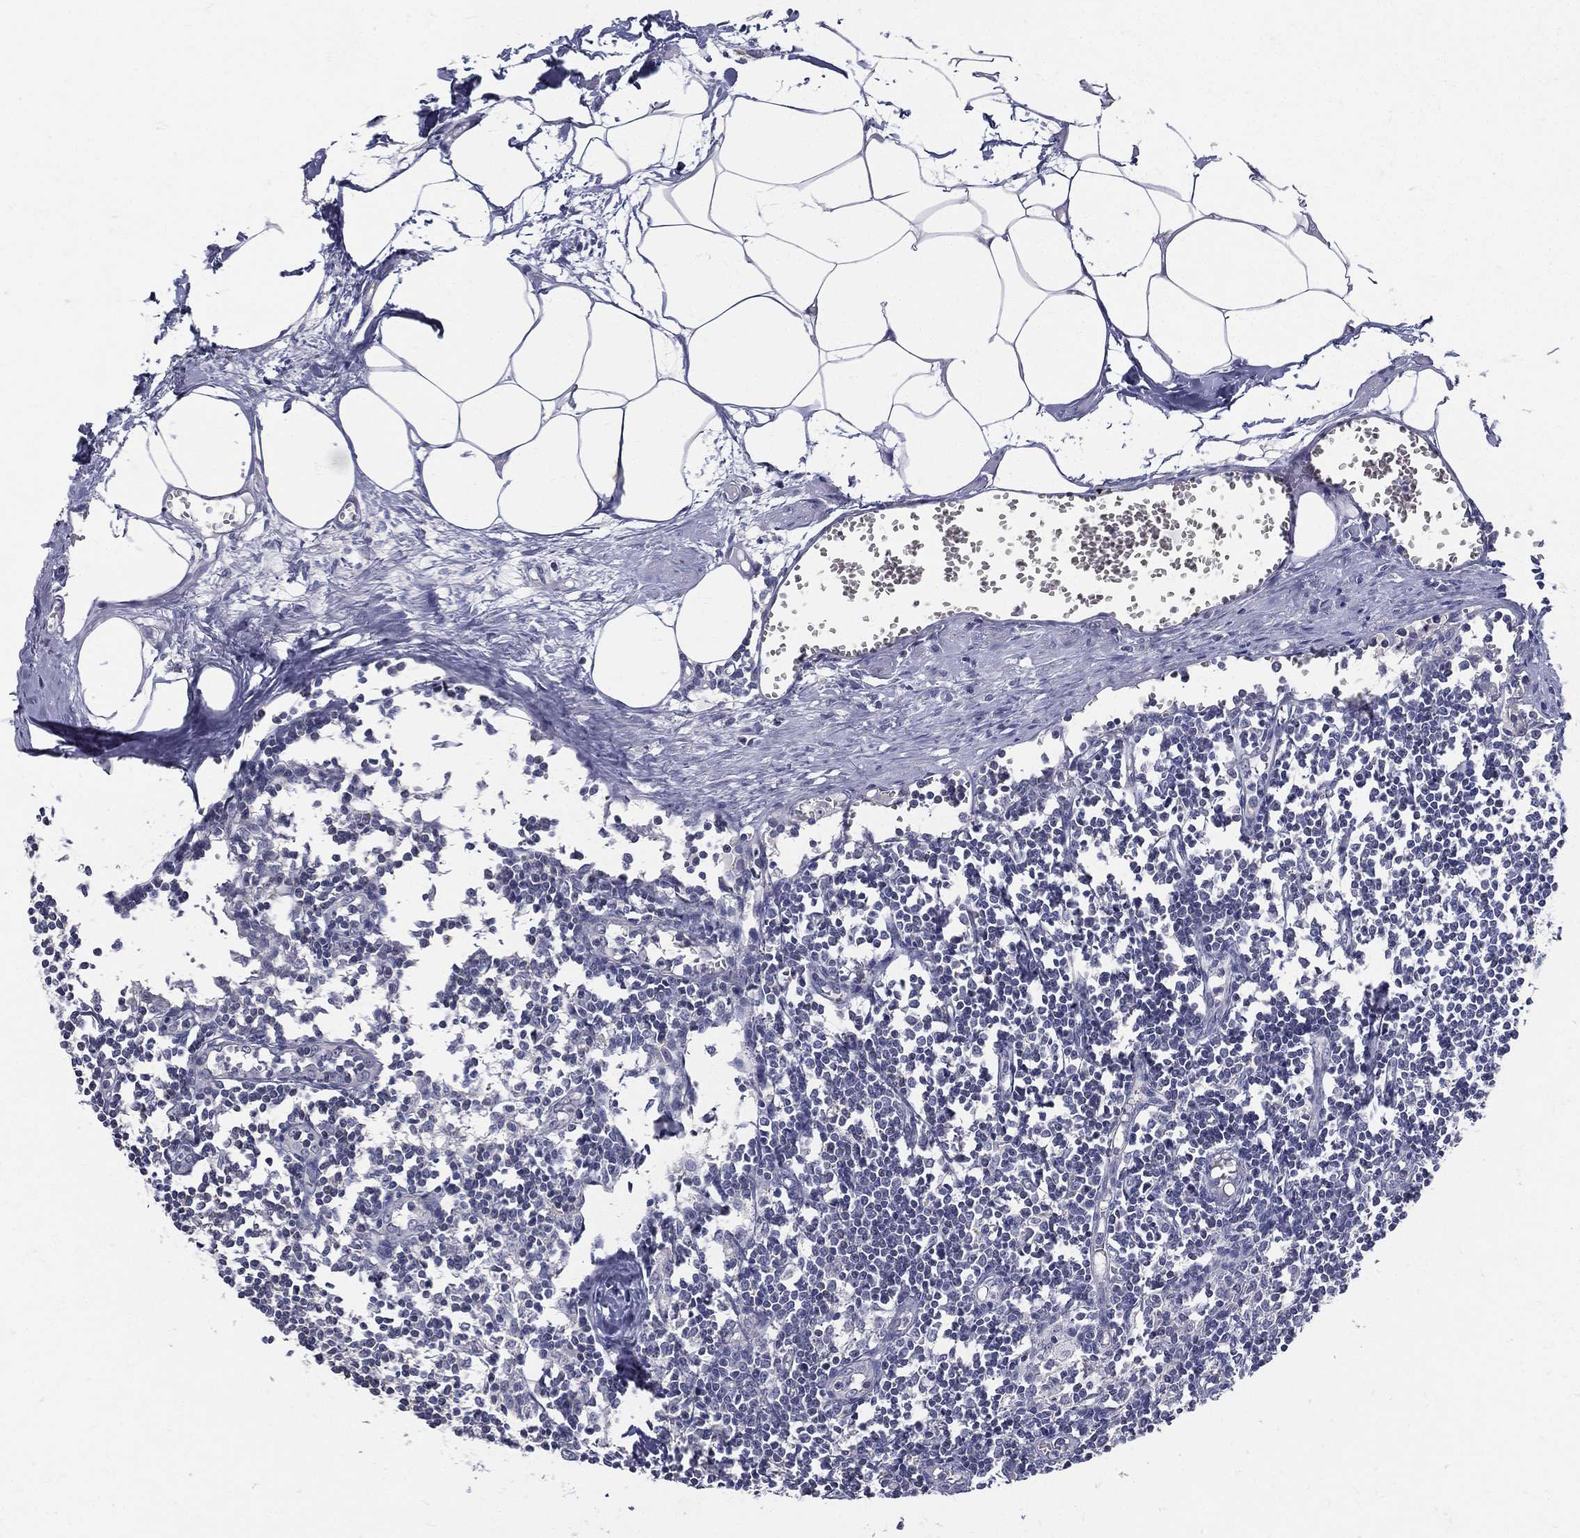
{"staining": {"intensity": "negative", "quantity": "none", "location": "none"}, "tissue": "lymph node", "cell_type": "Germinal center cells", "image_type": "normal", "snomed": [{"axis": "morphology", "description": "Normal tissue, NOS"}, {"axis": "topography", "description": "Lymph node"}], "caption": "Histopathology image shows no protein positivity in germinal center cells of normal lymph node.", "gene": "ETNPPL", "patient": {"sex": "male", "age": 59}}